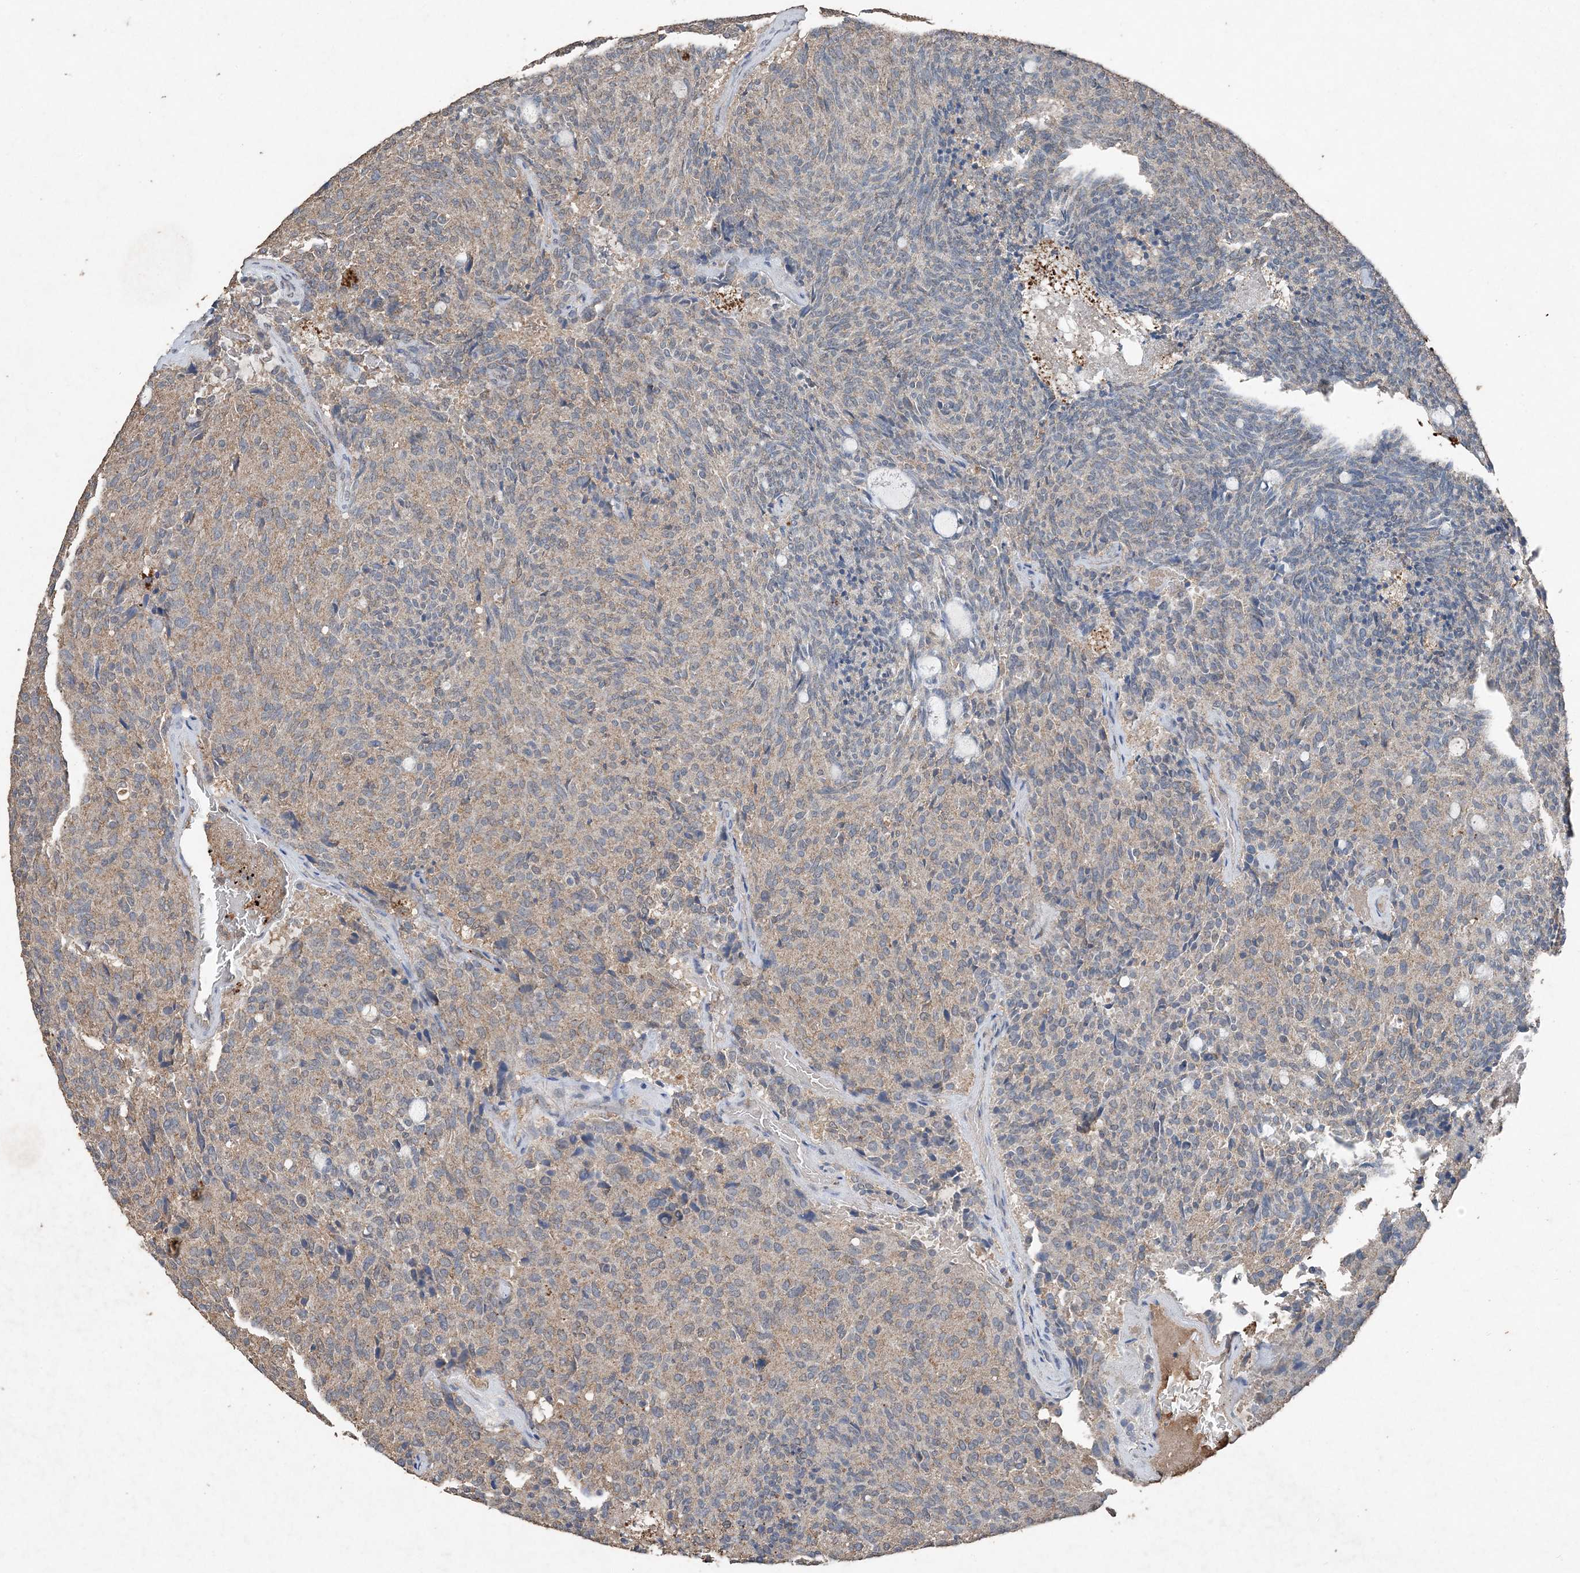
{"staining": {"intensity": "weak", "quantity": "25%-75%", "location": "cytoplasmic/membranous"}, "tissue": "carcinoid", "cell_type": "Tumor cells", "image_type": "cancer", "snomed": [{"axis": "morphology", "description": "Carcinoid, malignant, NOS"}, {"axis": "topography", "description": "Pancreas"}], "caption": "Protein expression analysis of human carcinoid reveals weak cytoplasmic/membranous expression in approximately 25%-75% of tumor cells. (Stains: DAB in brown, nuclei in blue, Microscopy: brightfield microscopy at high magnification).", "gene": "FCN3", "patient": {"sex": "female", "age": 54}}